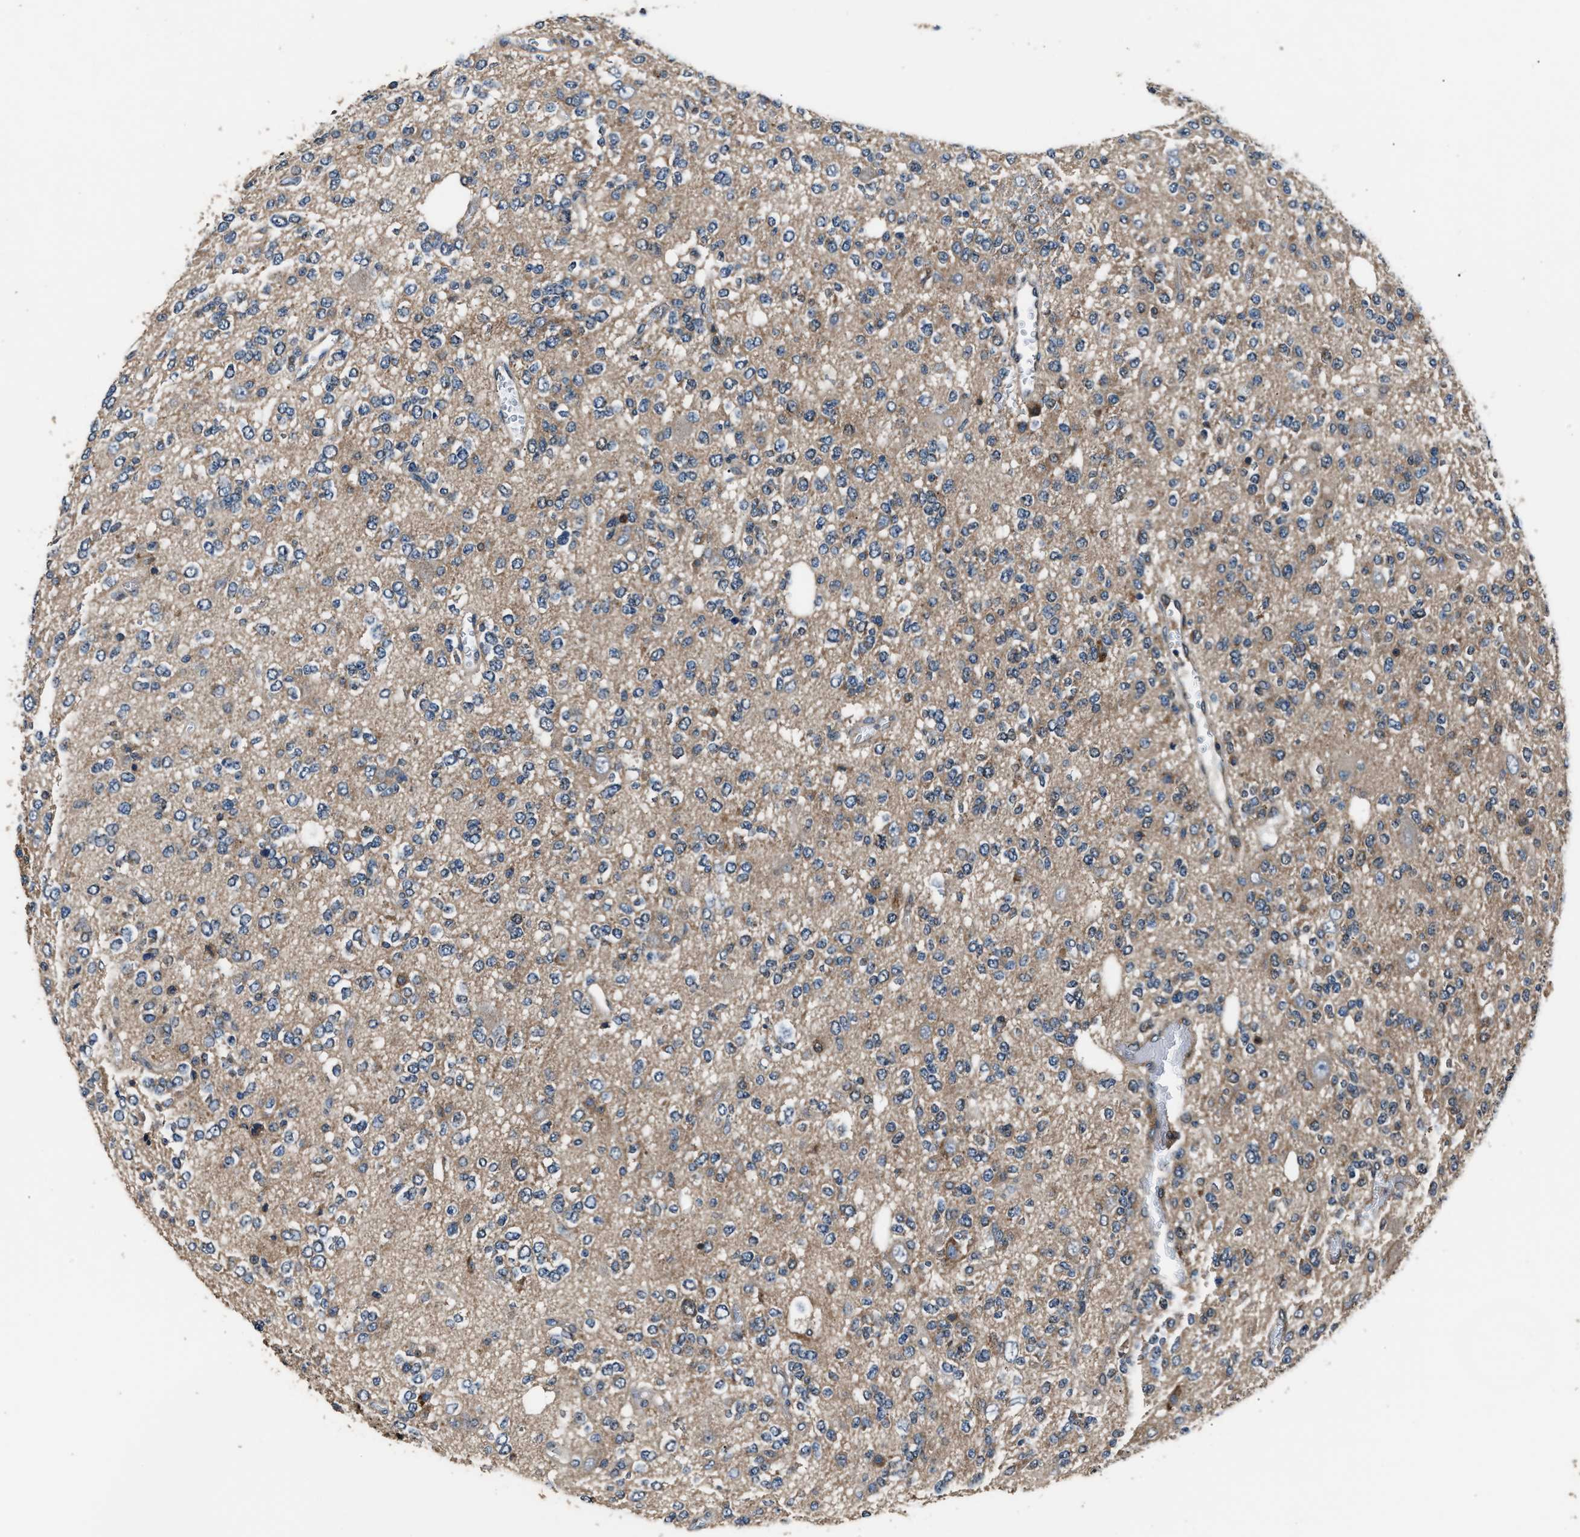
{"staining": {"intensity": "moderate", "quantity": "25%-75%", "location": "nuclear"}, "tissue": "glioma", "cell_type": "Tumor cells", "image_type": "cancer", "snomed": [{"axis": "morphology", "description": "Glioma, malignant, Low grade"}, {"axis": "topography", "description": "Brain"}], "caption": "DAB immunohistochemical staining of human malignant glioma (low-grade) shows moderate nuclear protein expression in approximately 25%-75% of tumor cells.", "gene": "IMPDH2", "patient": {"sex": "male", "age": 38}}